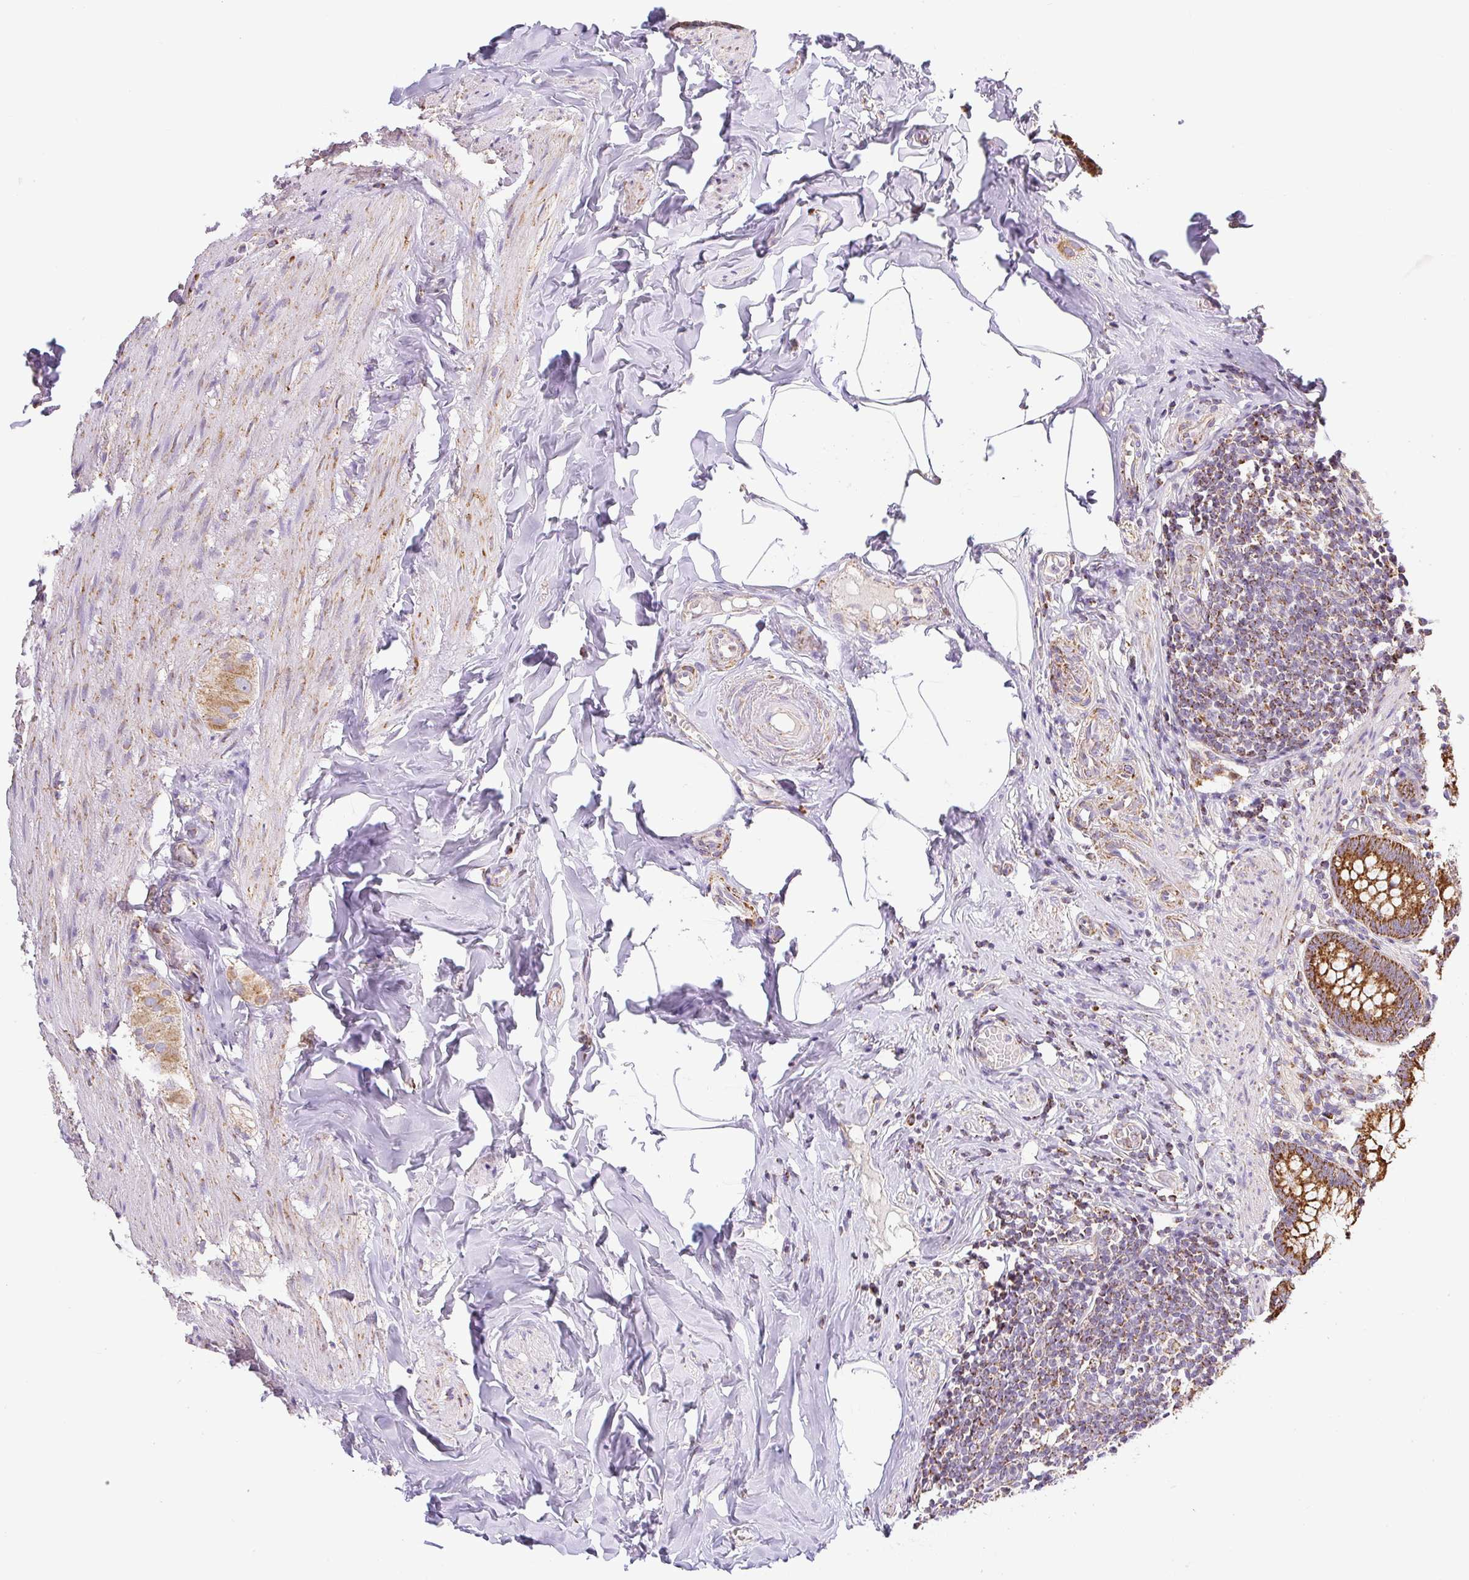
{"staining": {"intensity": "strong", "quantity": ">75%", "location": "cytoplasmic/membranous"}, "tissue": "appendix", "cell_type": "Glandular cells", "image_type": "normal", "snomed": [{"axis": "morphology", "description": "Normal tissue, NOS"}, {"axis": "topography", "description": "Appendix"}], "caption": "Immunohistochemistry (IHC) (DAB (3,3'-diaminobenzidine)) staining of normal appendix displays strong cytoplasmic/membranous protein expression in about >75% of glandular cells. The staining was performed using DAB, with brown indicating positive protein expression. Nuclei are stained blue with hematoxylin.", "gene": "DAAM2", "patient": {"sex": "male", "age": 55}}